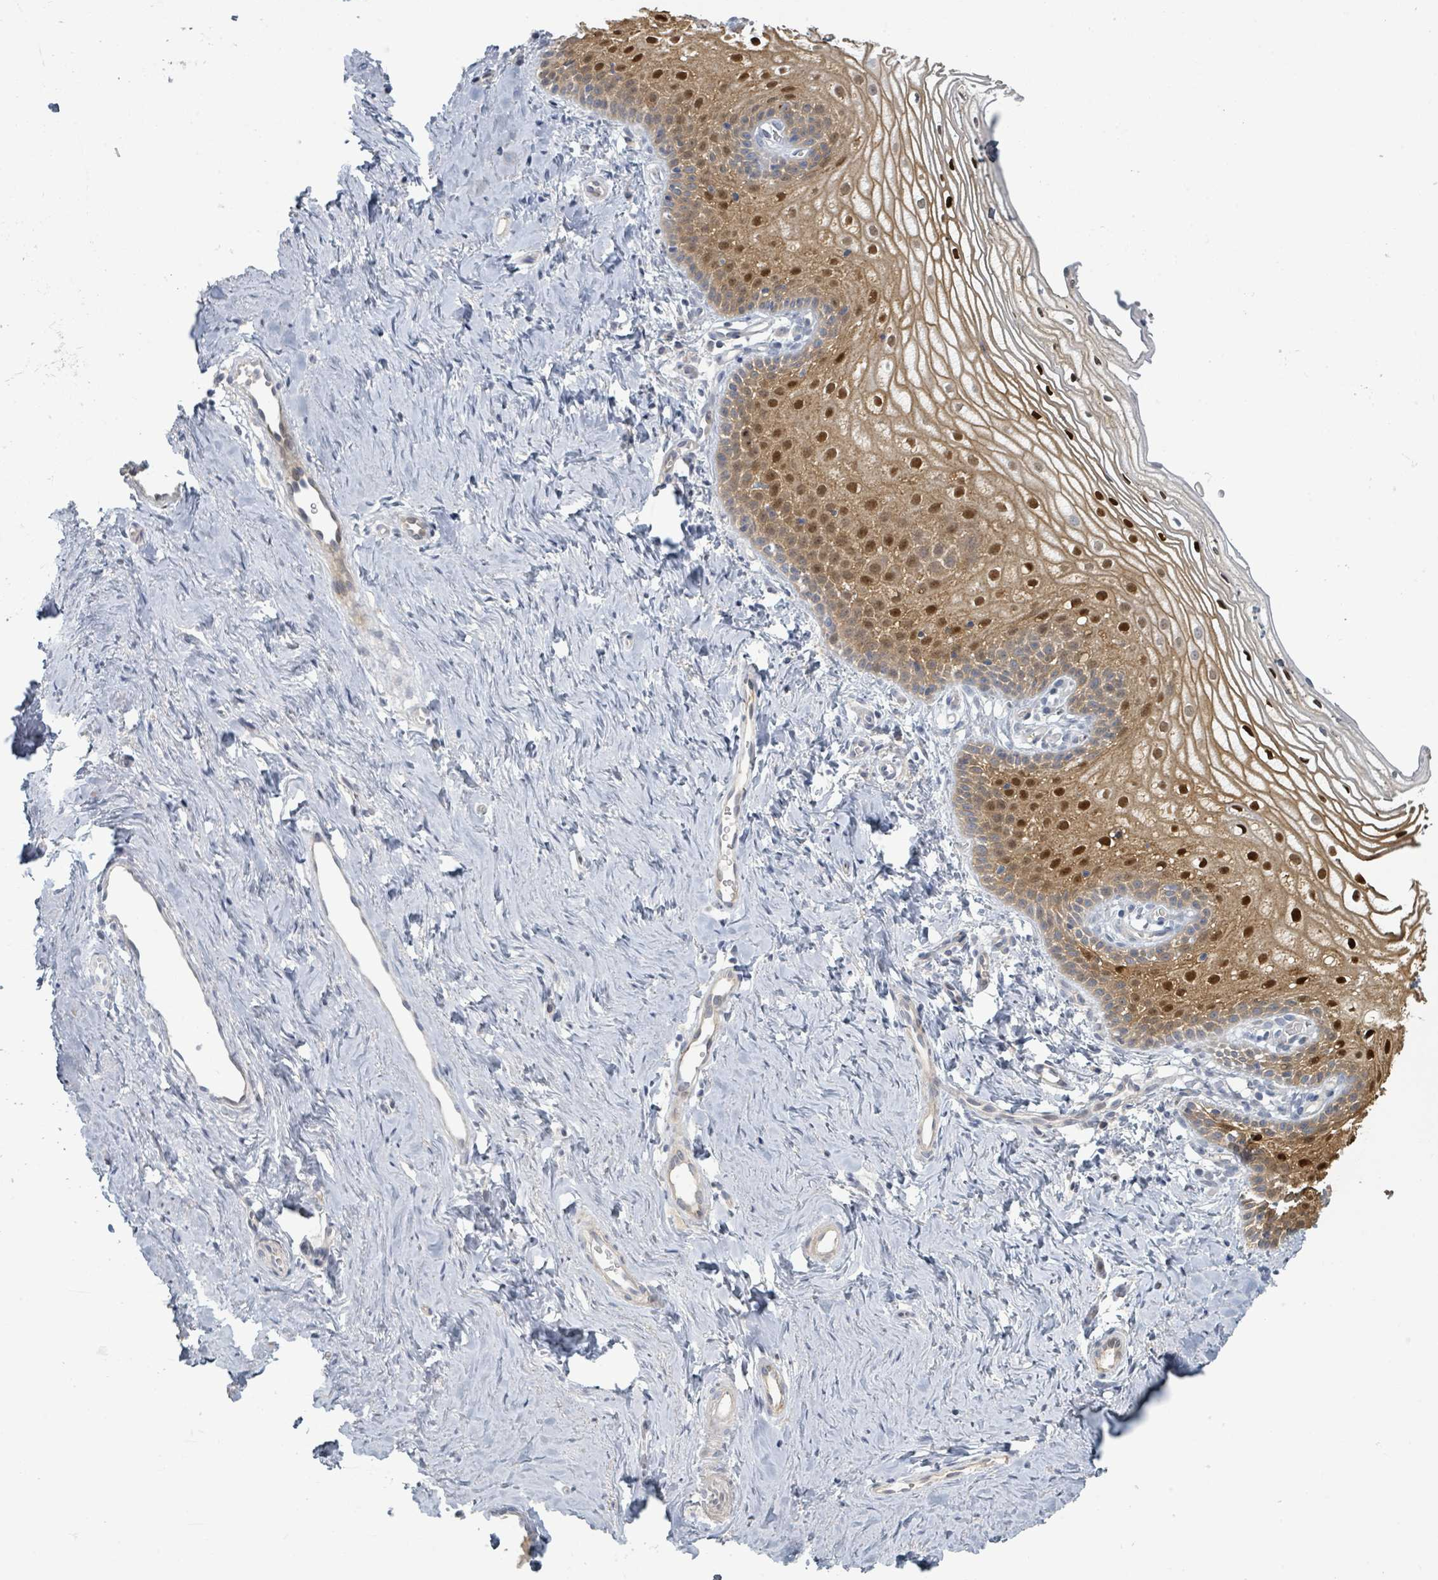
{"staining": {"intensity": "moderate", "quantity": ">75%", "location": "cytoplasmic/membranous,nuclear"}, "tissue": "vagina", "cell_type": "Squamous epithelial cells", "image_type": "normal", "snomed": [{"axis": "morphology", "description": "Normal tissue, NOS"}, {"axis": "topography", "description": "Vagina"}], "caption": "The photomicrograph shows staining of unremarkable vagina, revealing moderate cytoplasmic/membranous,nuclear protein positivity (brown color) within squamous epithelial cells. (IHC, brightfield microscopy, high magnification).", "gene": "COL5A3", "patient": {"sex": "female", "age": 56}}